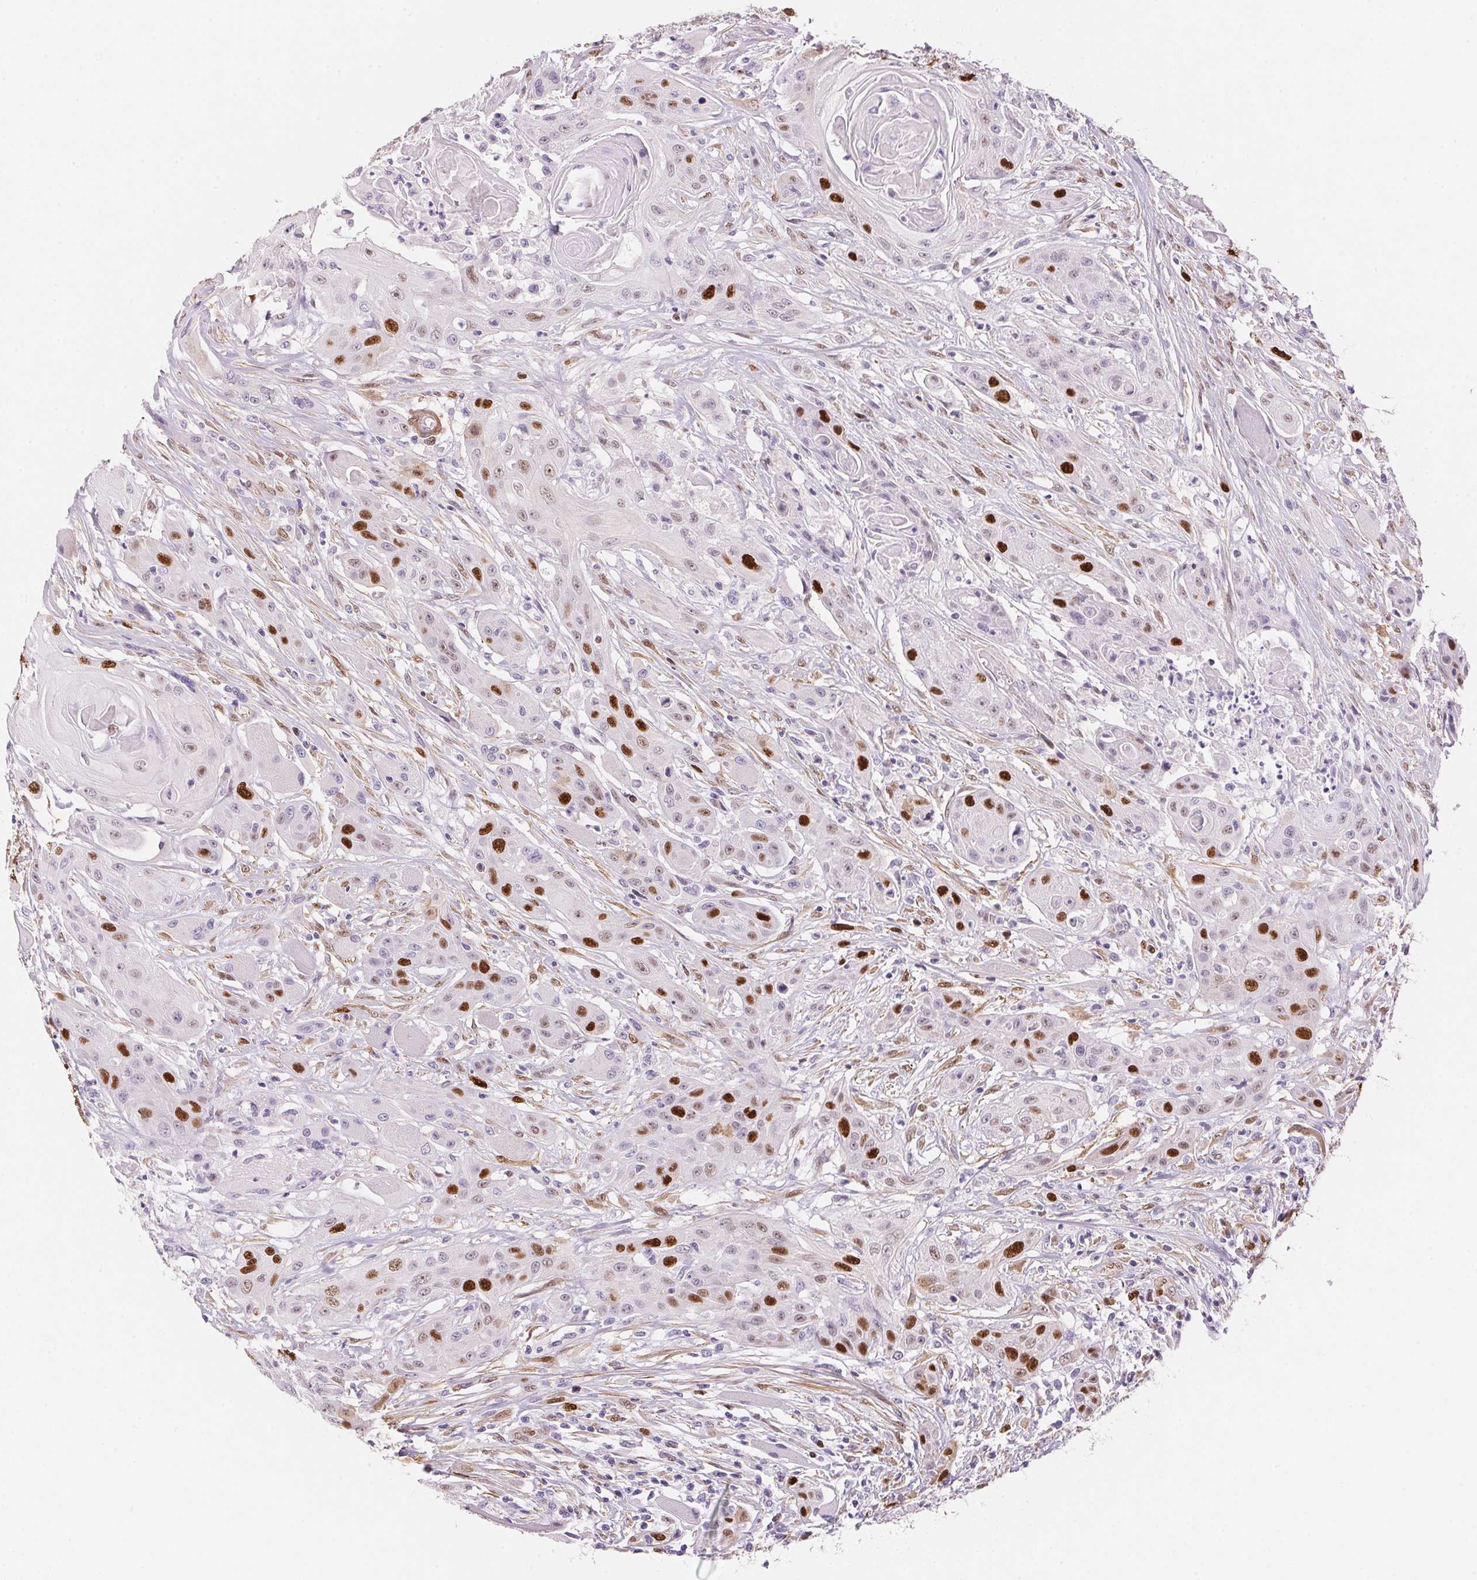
{"staining": {"intensity": "strong", "quantity": "<25%", "location": "nuclear"}, "tissue": "head and neck cancer", "cell_type": "Tumor cells", "image_type": "cancer", "snomed": [{"axis": "morphology", "description": "Squamous cell carcinoma, NOS"}, {"axis": "topography", "description": "Oral tissue"}, {"axis": "topography", "description": "Head-Neck"}, {"axis": "topography", "description": "Neck, NOS"}], "caption": "Protein staining of head and neck cancer (squamous cell carcinoma) tissue displays strong nuclear staining in about <25% of tumor cells. (DAB (3,3'-diaminobenzidine) IHC, brown staining for protein, blue staining for nuclei).", "gene": "SMTN", "patient": {"sex": "female", "age": 55}}